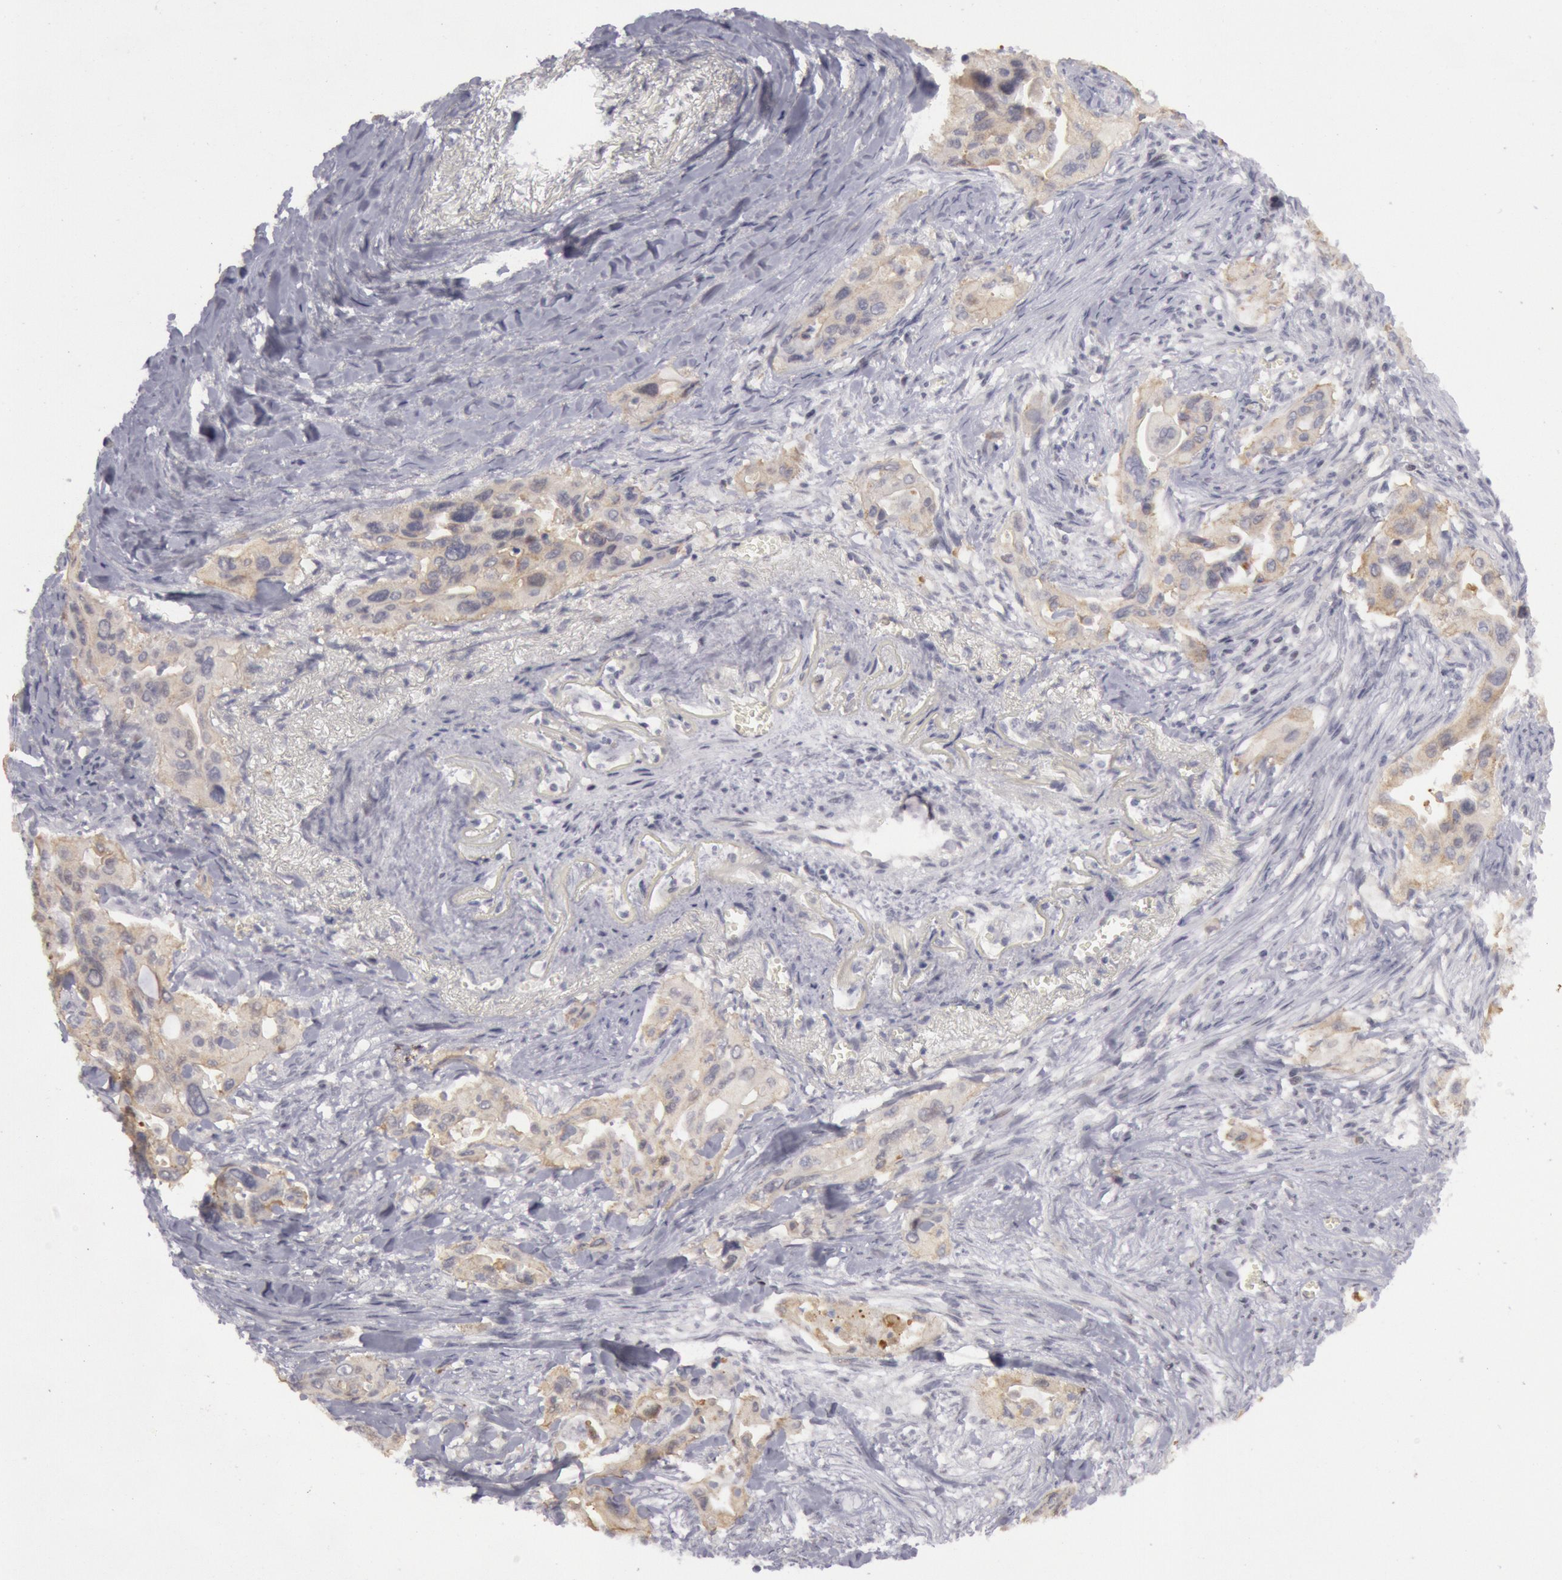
{"staining": {"intensity": "weak", "quantity": "25%-75%", "location": "cytoplasmic/membranous"}, "tissue": "pancreatic cancer", "cell_type": "Tumor cells", "image_type": "cancer", "snomed": [{"axis": "morphology", "description": "Adenocarcinoma, NOS"}, {"axis": "topography", "description": "Pancreas"}], "caption": "IHC staining of pancreatic adenocarcinoma, which demonstrates low levels of weak cytoplasmic/membranous staining in approximately 25%-75% of tumor cells indicating weak cytoplasmic/membranous protein expression. The staining was performed using DAB (brown) for protein detection and nuclei were counterstained in hematoxylin (blue).", "gene": "JOSD1", "patient": {"sex": "male", "age": 77}}